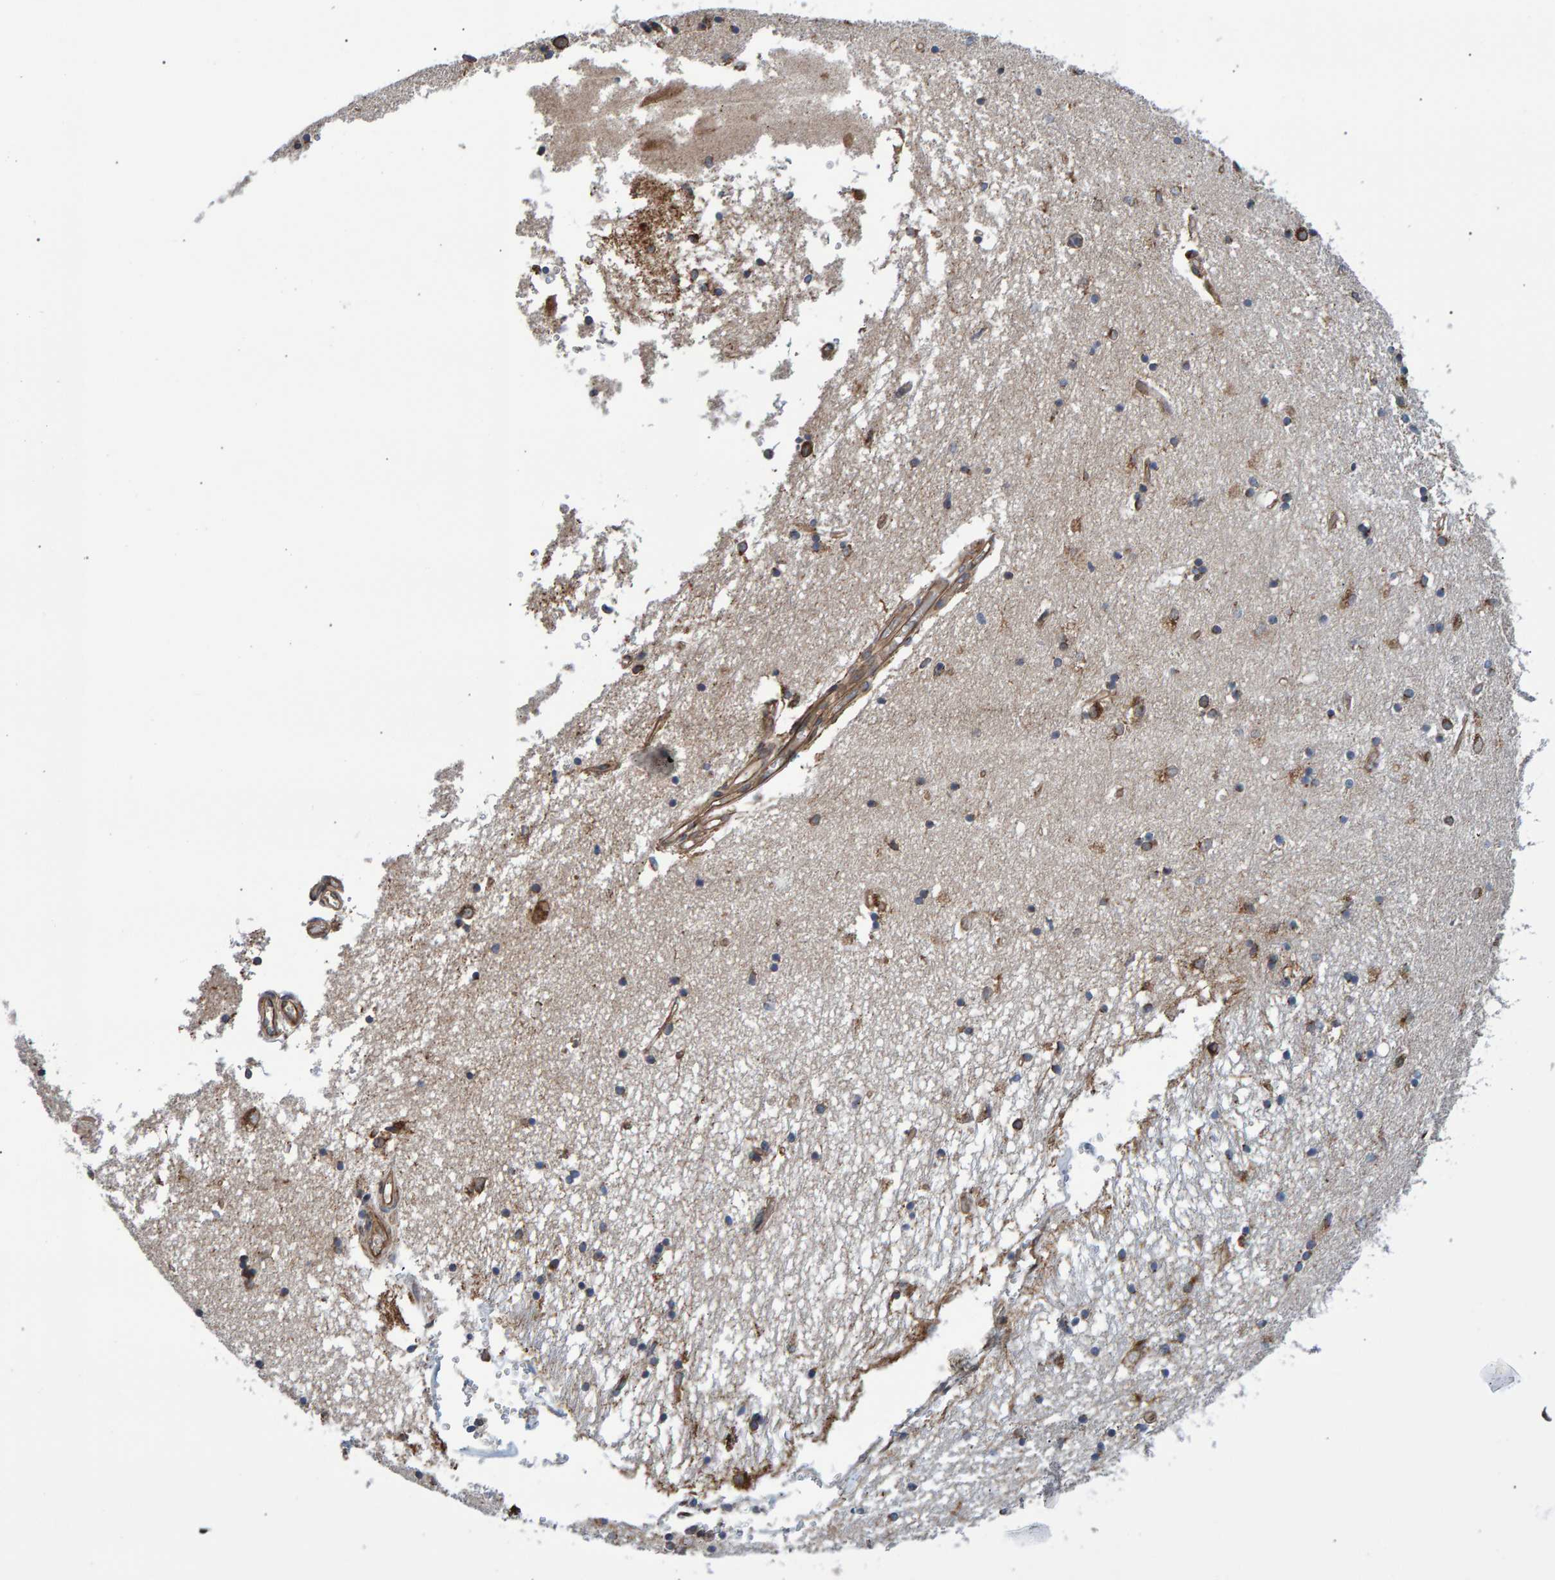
{"staining": {"intensity": "moderate", "quantity": "25%-75%", "location": "cytoplasmic/membranous"}, "tissue": "hippocampus", "cell_type": "Glial cells", "image_type": "normal", "snomed": [{"axis": "morphology", "description": "Normal tissue, NOS"}, {"axis": "topography", "description": "Hippocampus"}], "caption": "The image demonstrates a brown stain indicating the presence of a protein in the cytoplasmic/membranous of glial cells in hippocampus.", "gene": "FAM117A", "patient": {"sex": "male", "age": 70}}